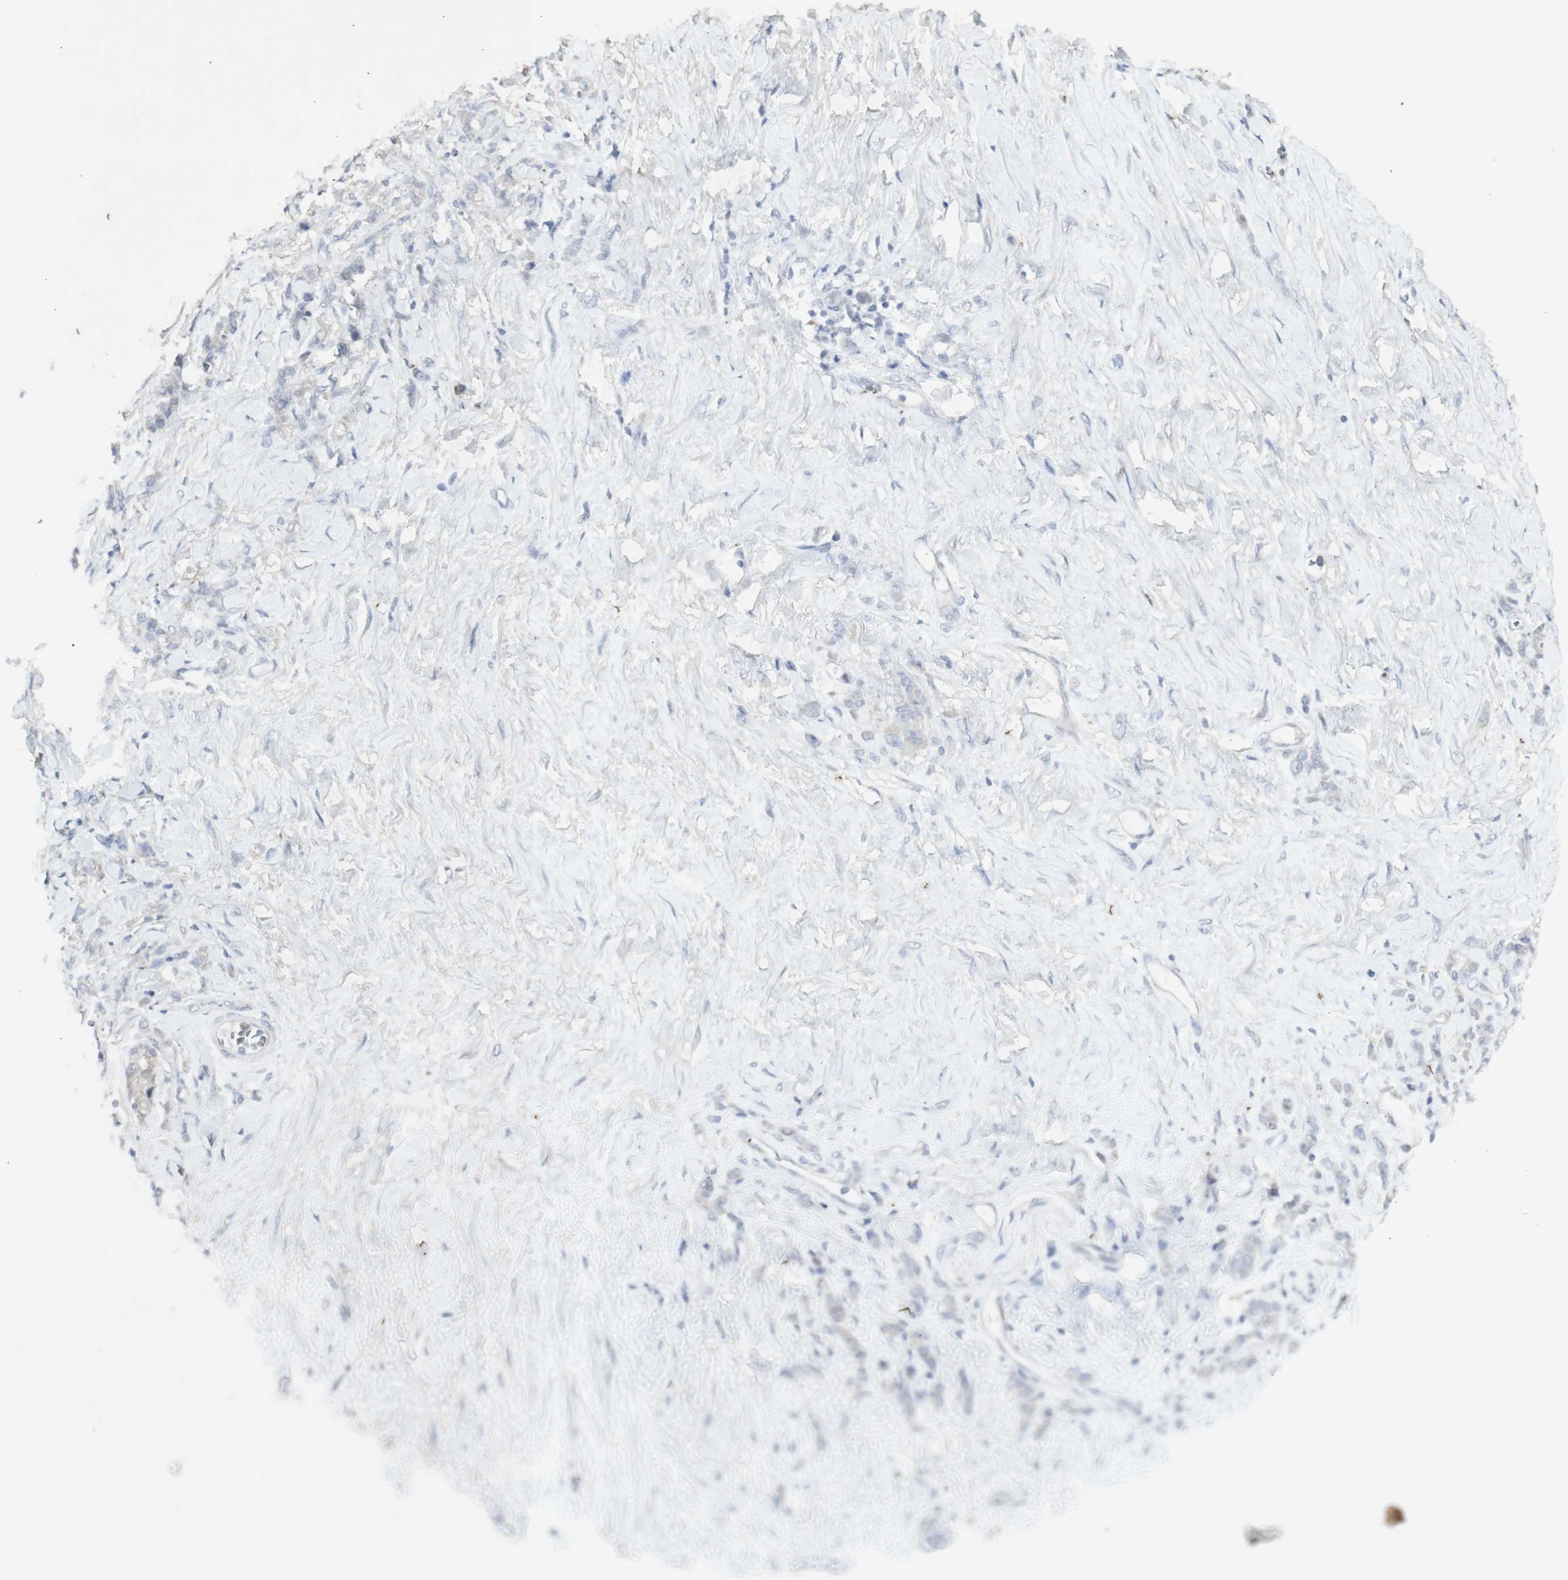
{"staining": {"intensity": "negative", "quantity": "none", "location": "none"}, "tissue": "stomach cancer", "cell_type": "Tumor cells", "image_type": "cancer", "snomed": [{"axis": "morphology", "description": "Adenocarcinoma, NOS"}, {"axis": "topography", "description": "Stomach"}], "caption": "Immunohistochemistry (IHC) histopathology image of human stomach cancer stained for a protein (brown), which displays no positivity in tumor cells.", "gene": "INS", "patient": {"sex": "male", "age": 82}}